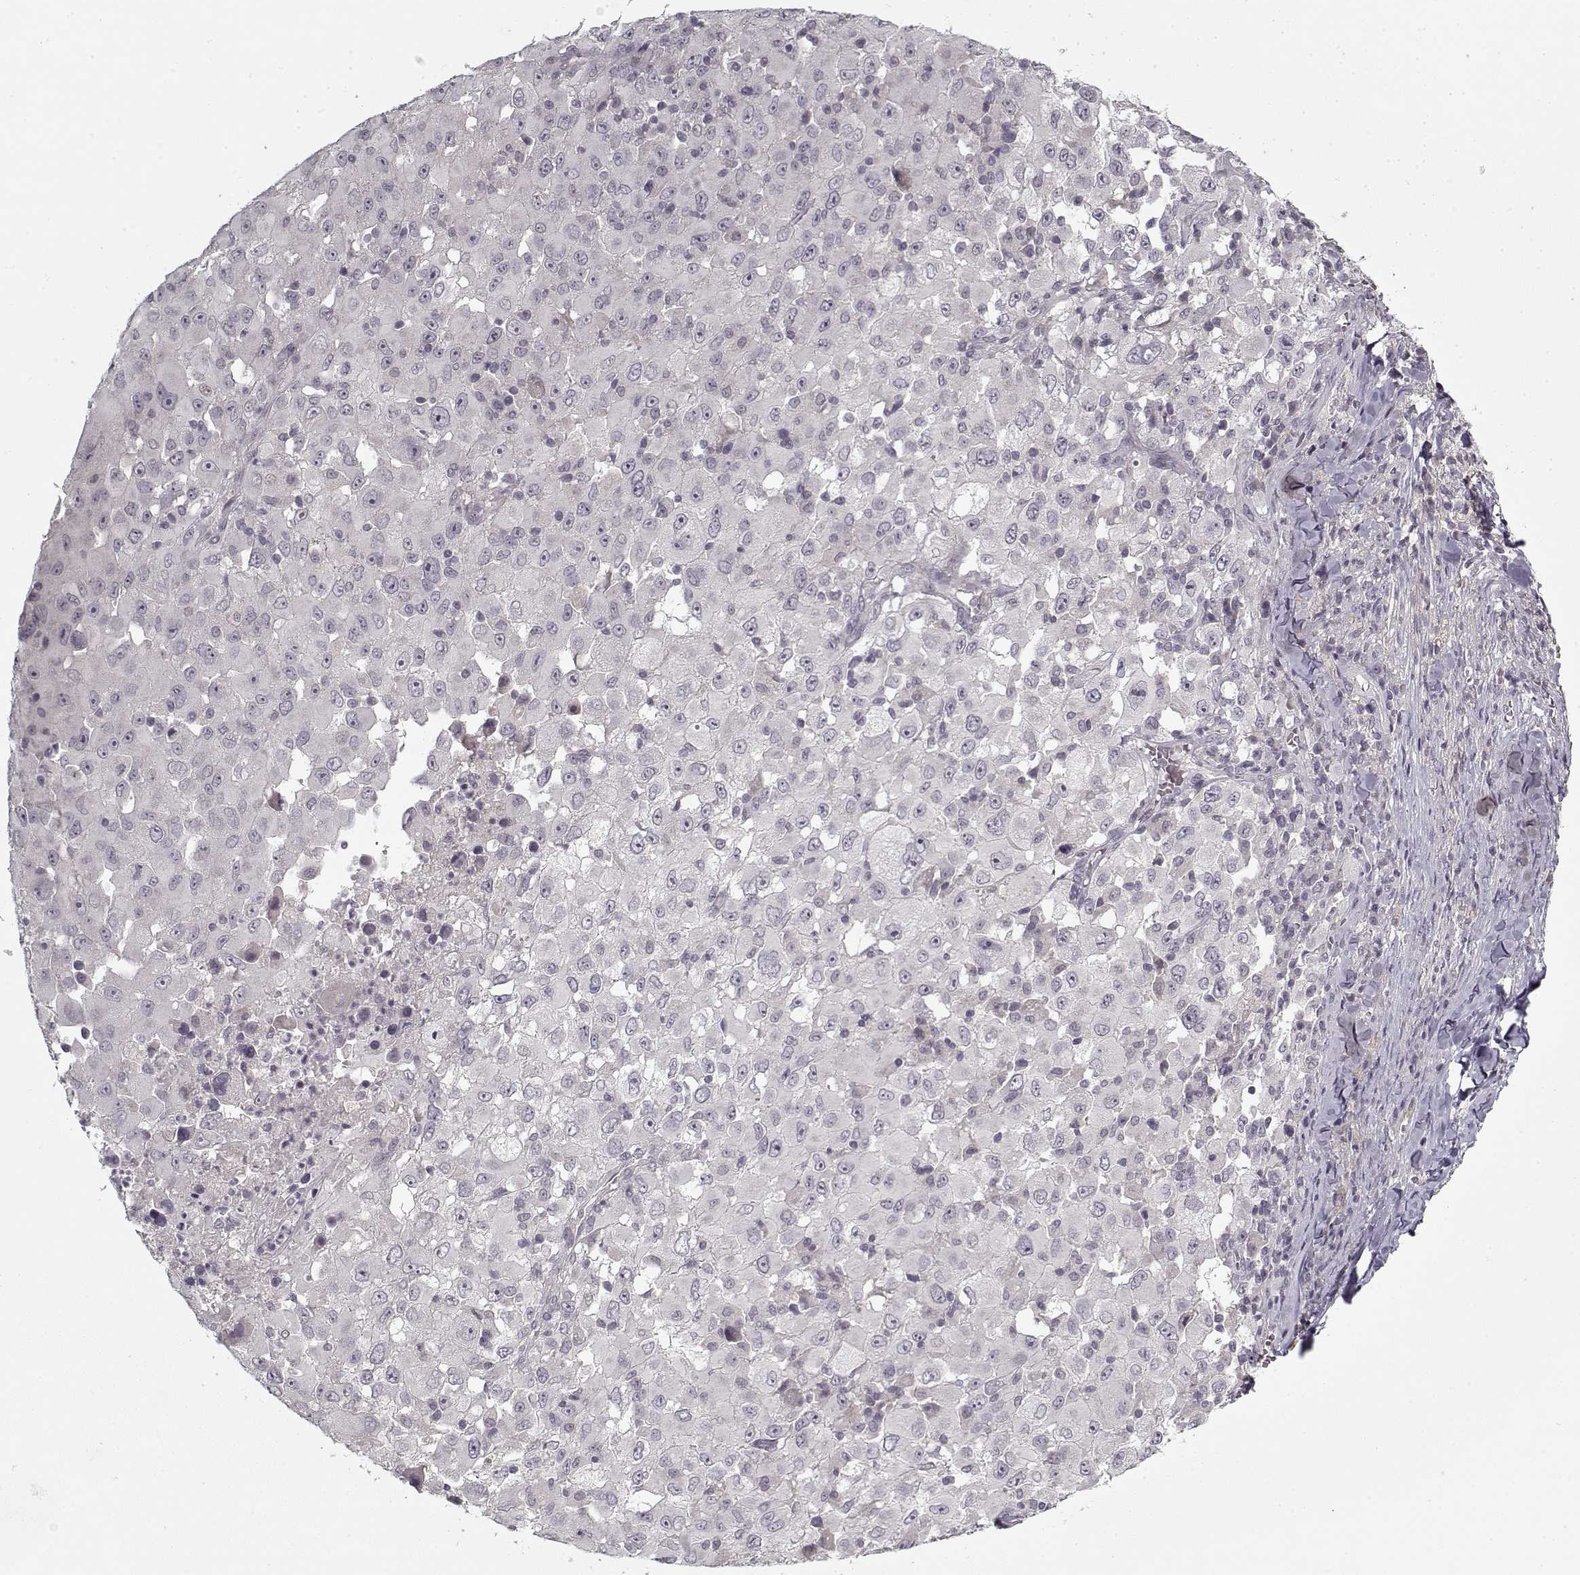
{"staining": {"intensity": "negative", "quantity": "none", "location": "none"}, "tissue": "melanoma", "cell_type": "Tumor cells", "image_type": "cancer", "snomed": [{"axis": "morphology", "description": "Malignant melanoma, Metastatic site"}, {"axis": "topography", "description": "Soft tissue"}], "caption": "DAB (3,3'-diaminobenzidine) immunohistochemical staining of human malignant melanoma (metastatic site) demonstrates no significant staining in tumor cells.", "gene": "LAMA2", "patient": {"sex": "male", "age": 50}}